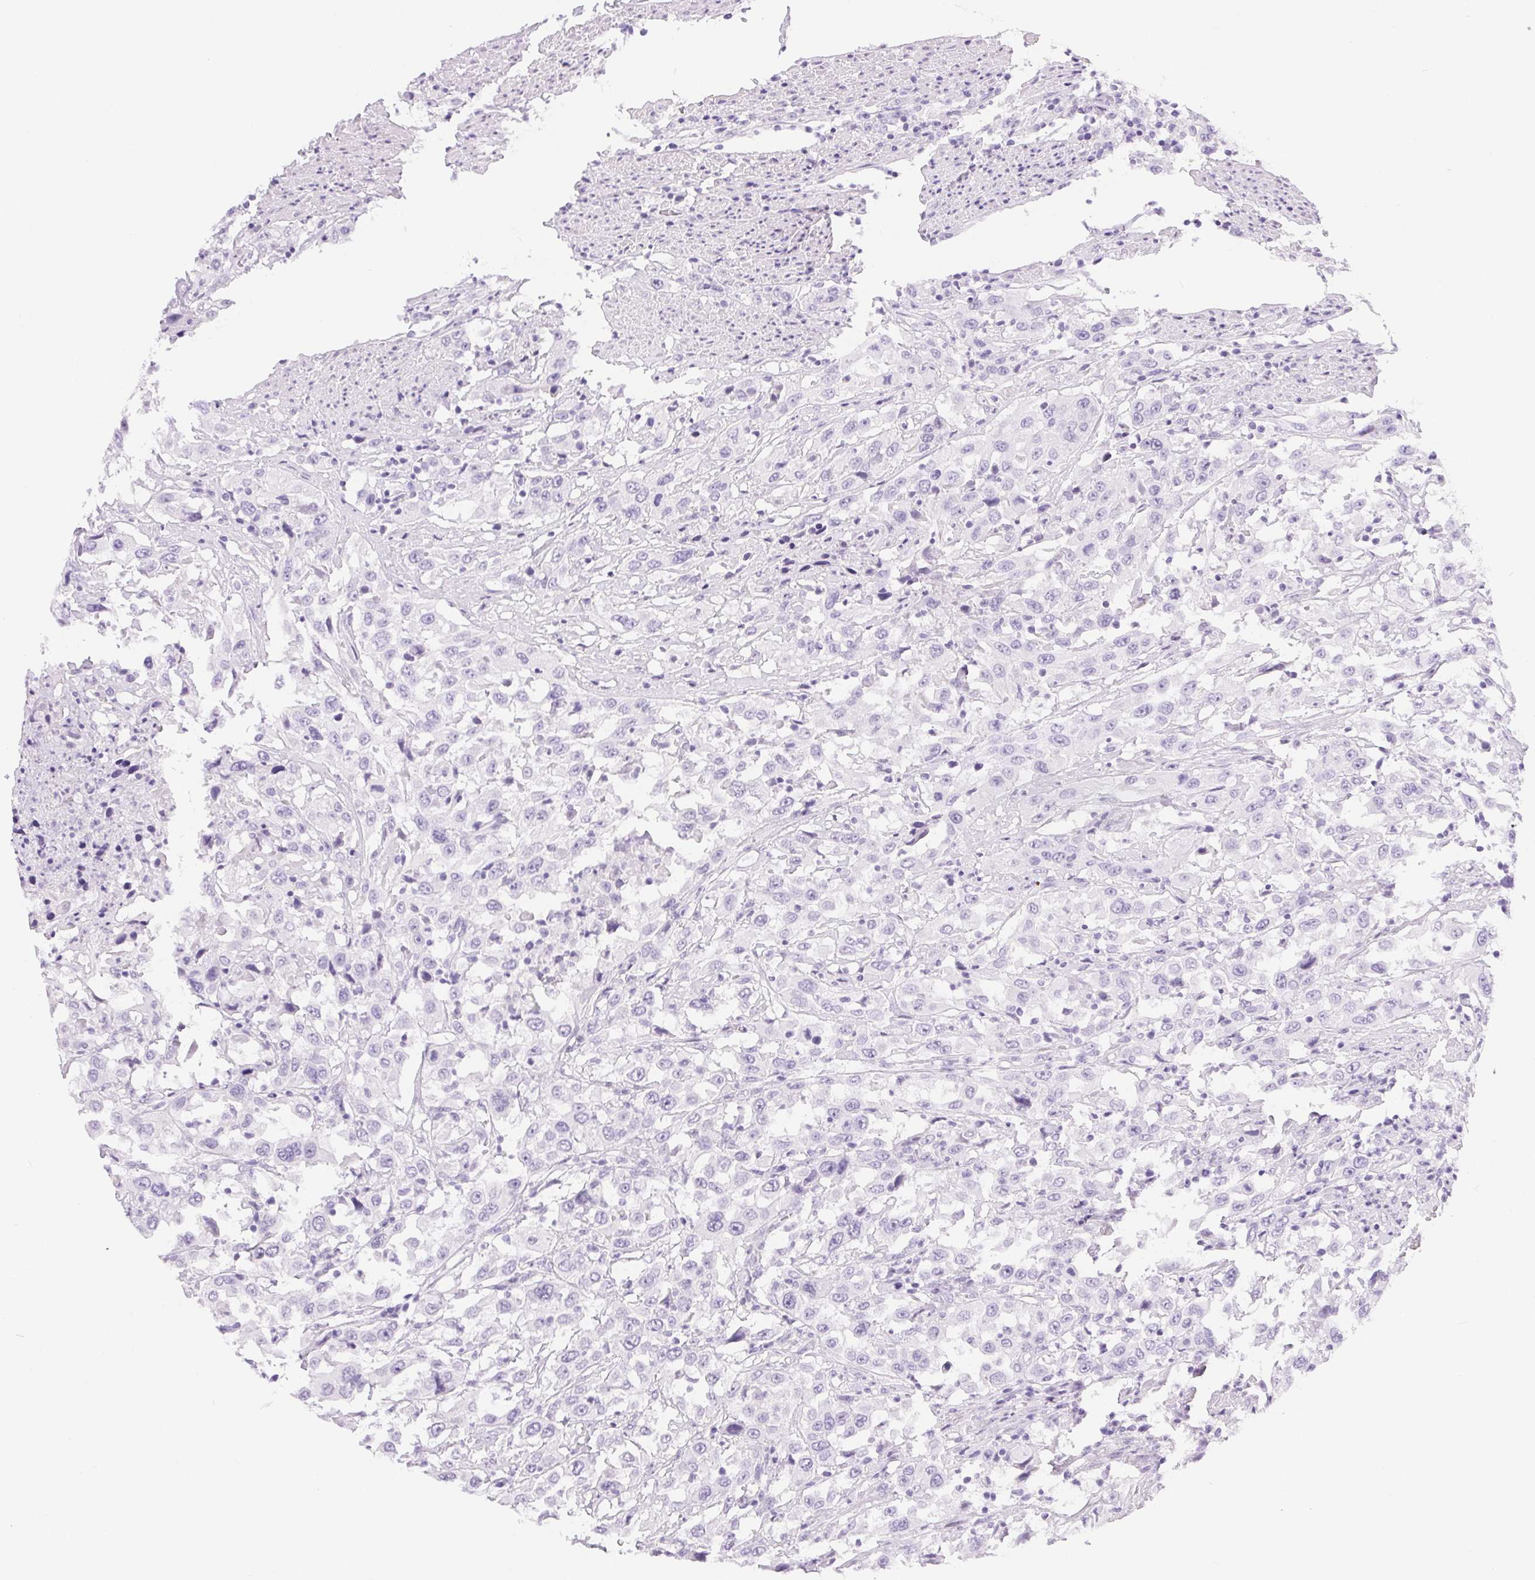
{"staining": {"intensity": "negative", "quantity": "none", "location": "none"}, "tissue": "urothelial cancer", "cell_type": "Tumor cells", "image_type": "cancer", "snomed": [{"axis": "morphology", "description": "Urothelial carcinoma, High grade"}, {"axis": "topography", "description": "Urinary bladder"}], "caption": "The photomicrograph demonstrates no staining of tumor cells in high-grade urothelial carcinoma. Brightfield microscopy of immunohistochemistry (IHC) stained with DAB (brown) and hematoxylin (blue), captured at high magnification.", "gene": "XDH", "patient": {"sex": "male", "age": 61}}